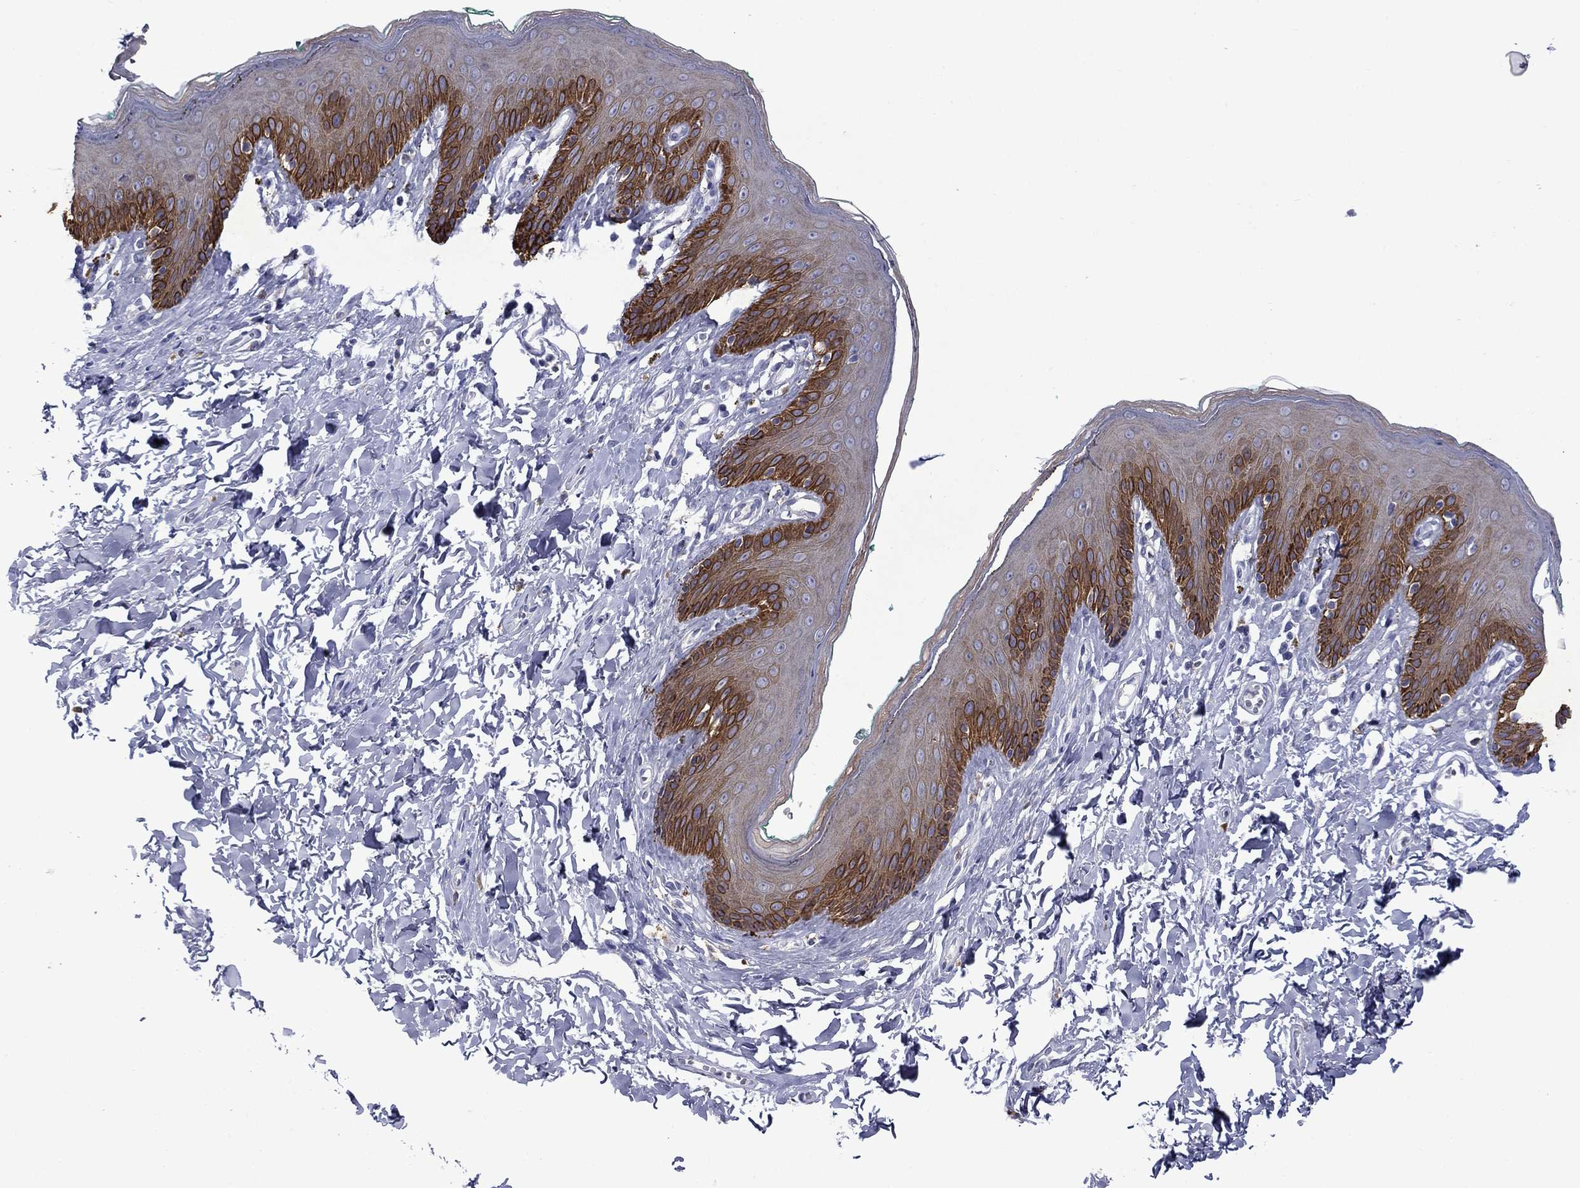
{"staining": {"intensity": "strong", "quantity": "<25%", "location": "cytoplasmic/membranous,nuclear"}, "tissue": "skin", "cell_type": "Epidermal cells", "image_type": "normal", "snomed": [{"axis": "morphology", "description": "Normal tissue, NOS"}, {"axis": "topography", "description": "Vulva"}], "caption": "Immunohistochemical staining of unremarkable human skin displays strong cytoplasmic/membranous,nuclear protein positivity in approximately <25% of epidermal cells.", "gene": "TMPRSS11A", "patient": {"sex": "female", "age": 66}}